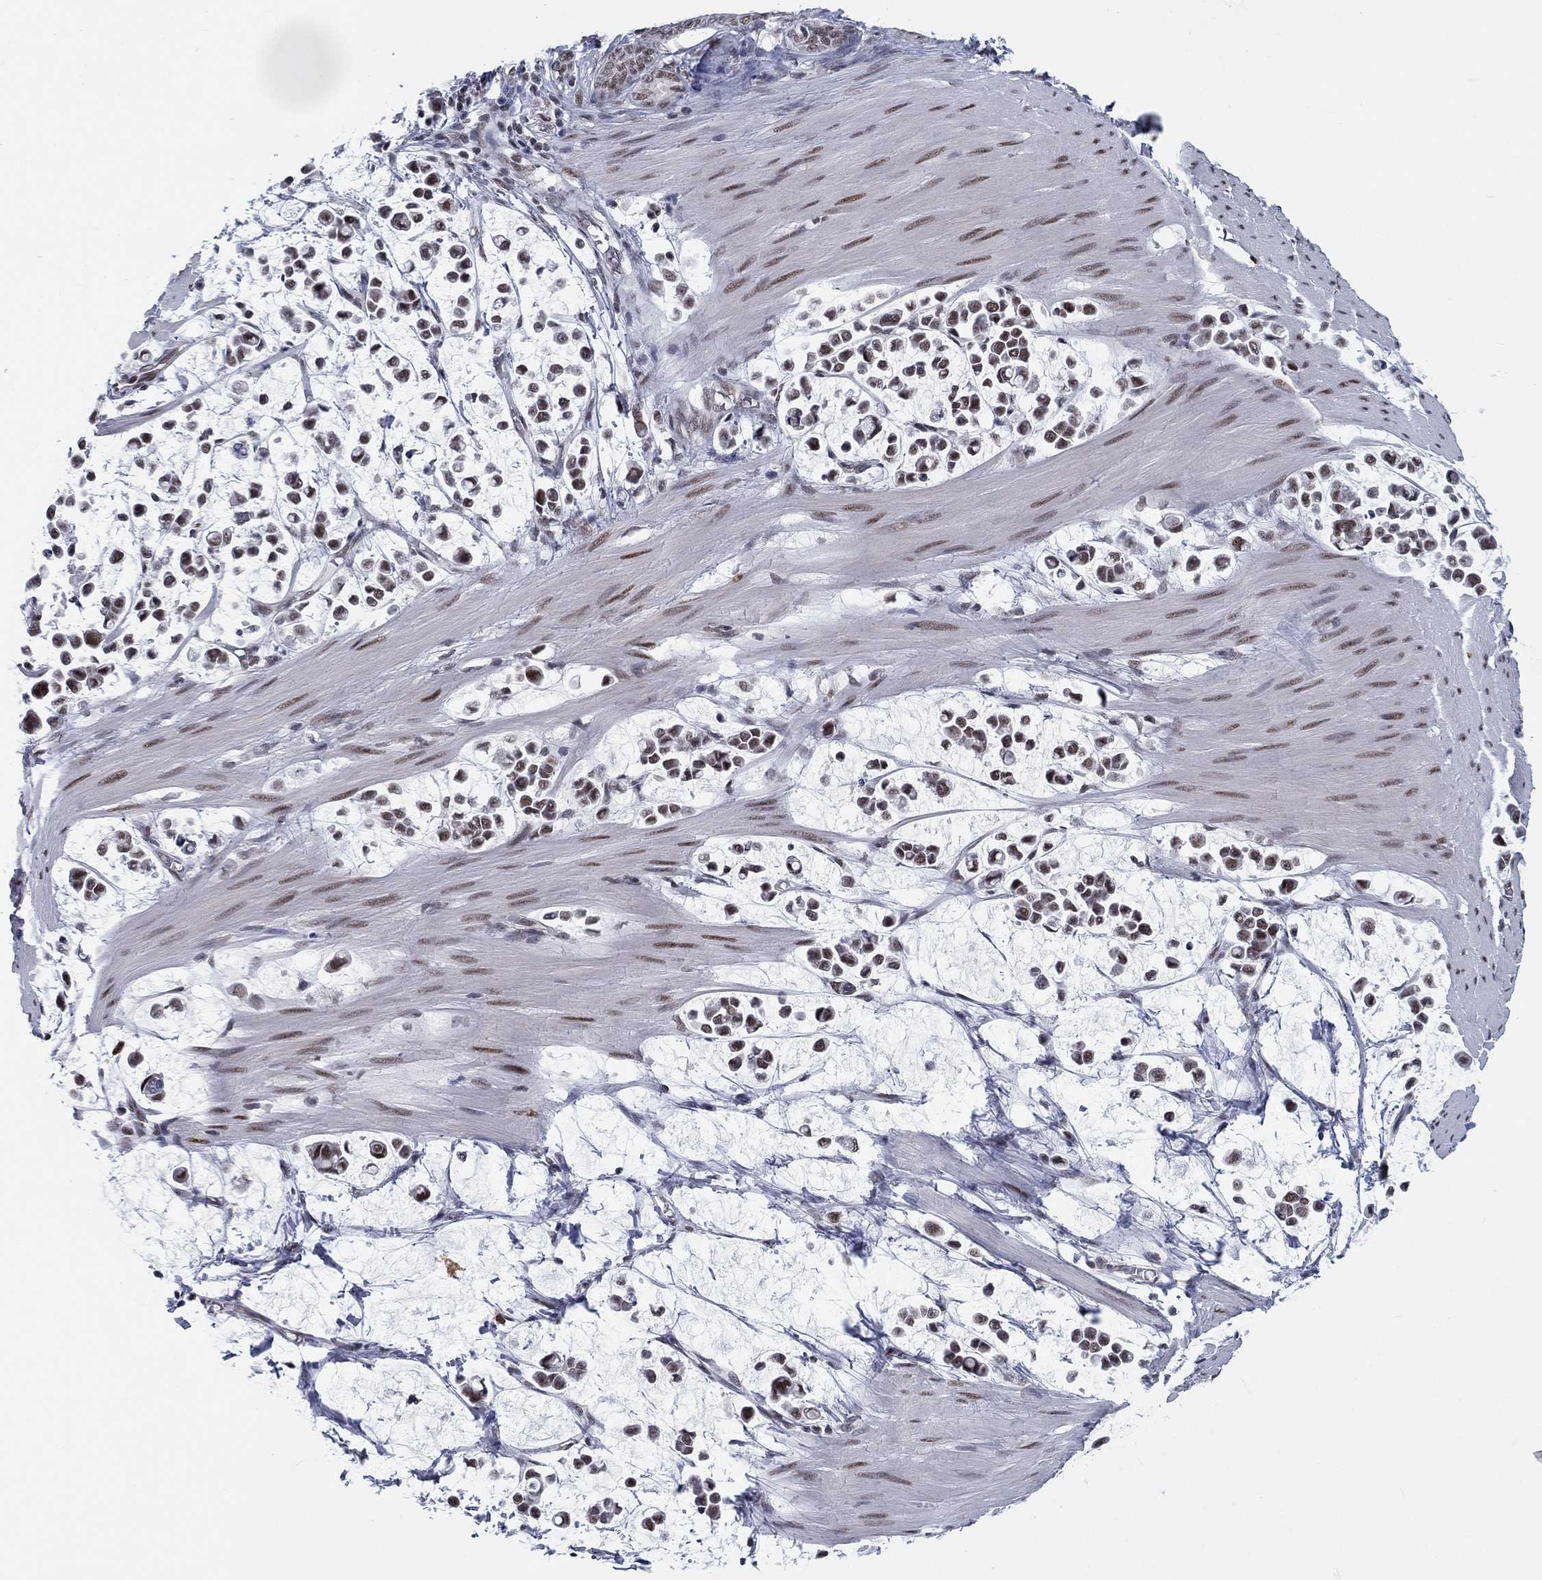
{"staining": {"intensity": "moderate", "quantity": "<25%", "location": "nuclear"}, "tissue": "stomach cancer", "cell_type": "Tumor cells", "image_type": "cancer", "snomed": [{"axis": "morphology", "description": "Adenocarcinoma, NOS"}, {"axis": "topography", "description": "Stomach"}], "caption": "A low amount of moderate nuclear expression is appreciated in approximately <25% of tumor cells in adenocarcinoma (stomach) tissue.", "gene": "FYTTD1", "patient": {"sex": "male", "age": 82}}